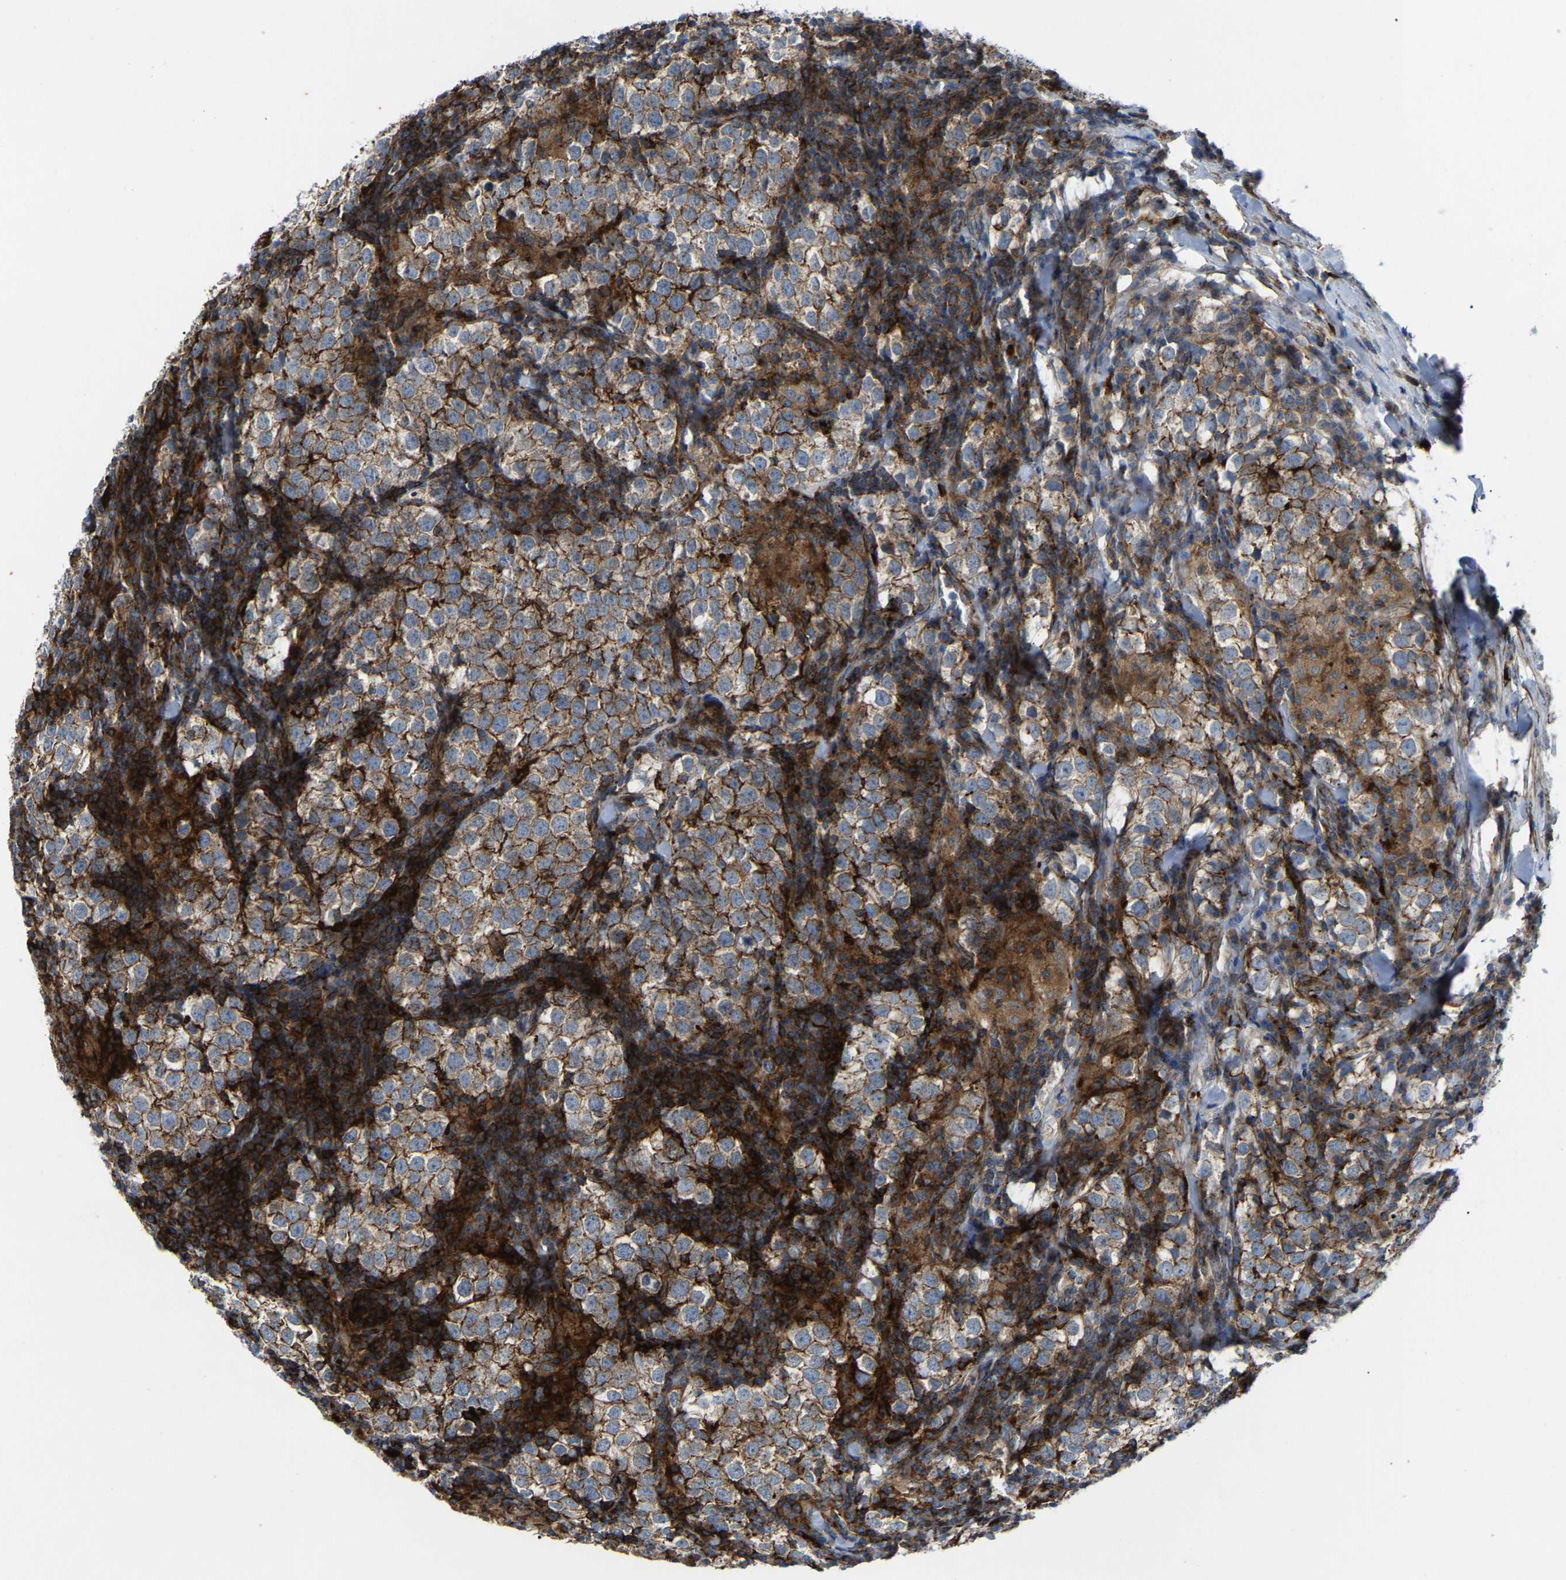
{"staining": {"intensity": "moderate", "quantity": ">75%", "location": "cytoplasmic/membranous"}, "tissue": "testis cancer", "cell_type": "Tumor cells", "image_type": "cancer", "snomed": [{"axis": "morphology", "description": "Seminoma, NOS"}, {"axis": "morphology", "description": "Carcinoma, Embryonal, NOS"}, {"axis": "topography", "description": "Testis"}], "caption": "Immunohistochemistry (IHC) image of human testis cancer (embryonal carcinoma) stained for a protein (brown), which demonstrates medium levels of moderate cytoplasmic/membranous positivity in approximately >75% of tumor cells.", "gene": "AGPAT2", "patient": {"sex": "male", "age": 36}}